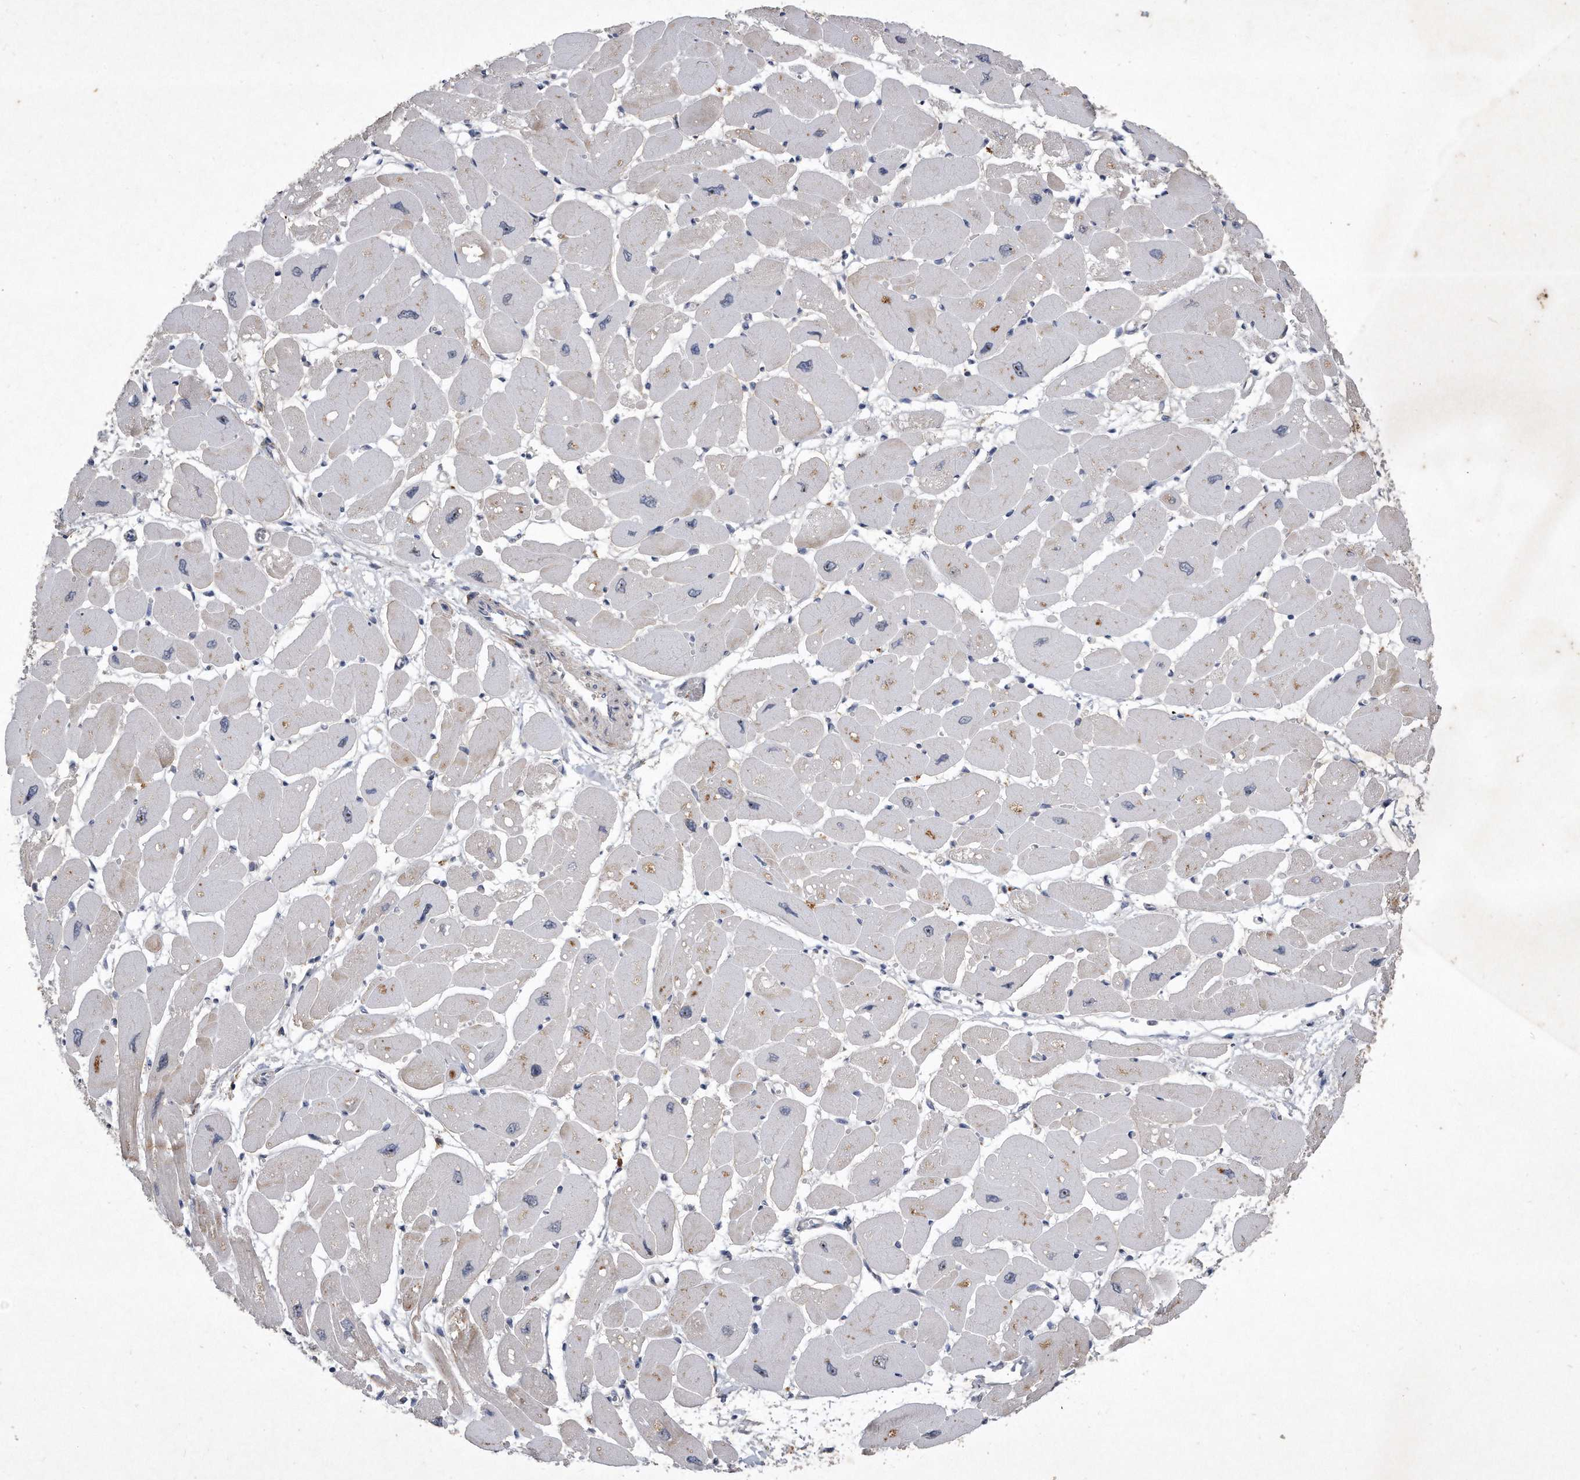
{"staining": {"intensity": "negative", "quantity": "none", "location": "none"}, "tissue": "heart muscle", "cell_type": "Cardiomyocytes", "image_type": "normal", "snomed": [{"axis": "morphology", "description": "Normal tissue, NOS"}, {"axis": "topography", "description": "Heart"}], "caption": "Cardiomyocytes are negative for brown protein staining in benign heart muscle. The staining was performed using DAB to visualize the protein expression in brown, while the nuclei were stained in blue with hematoxylin (Magnification: 20x).", "gene": "PGBD2", "patient": {"sex": "female", "age": 54}}